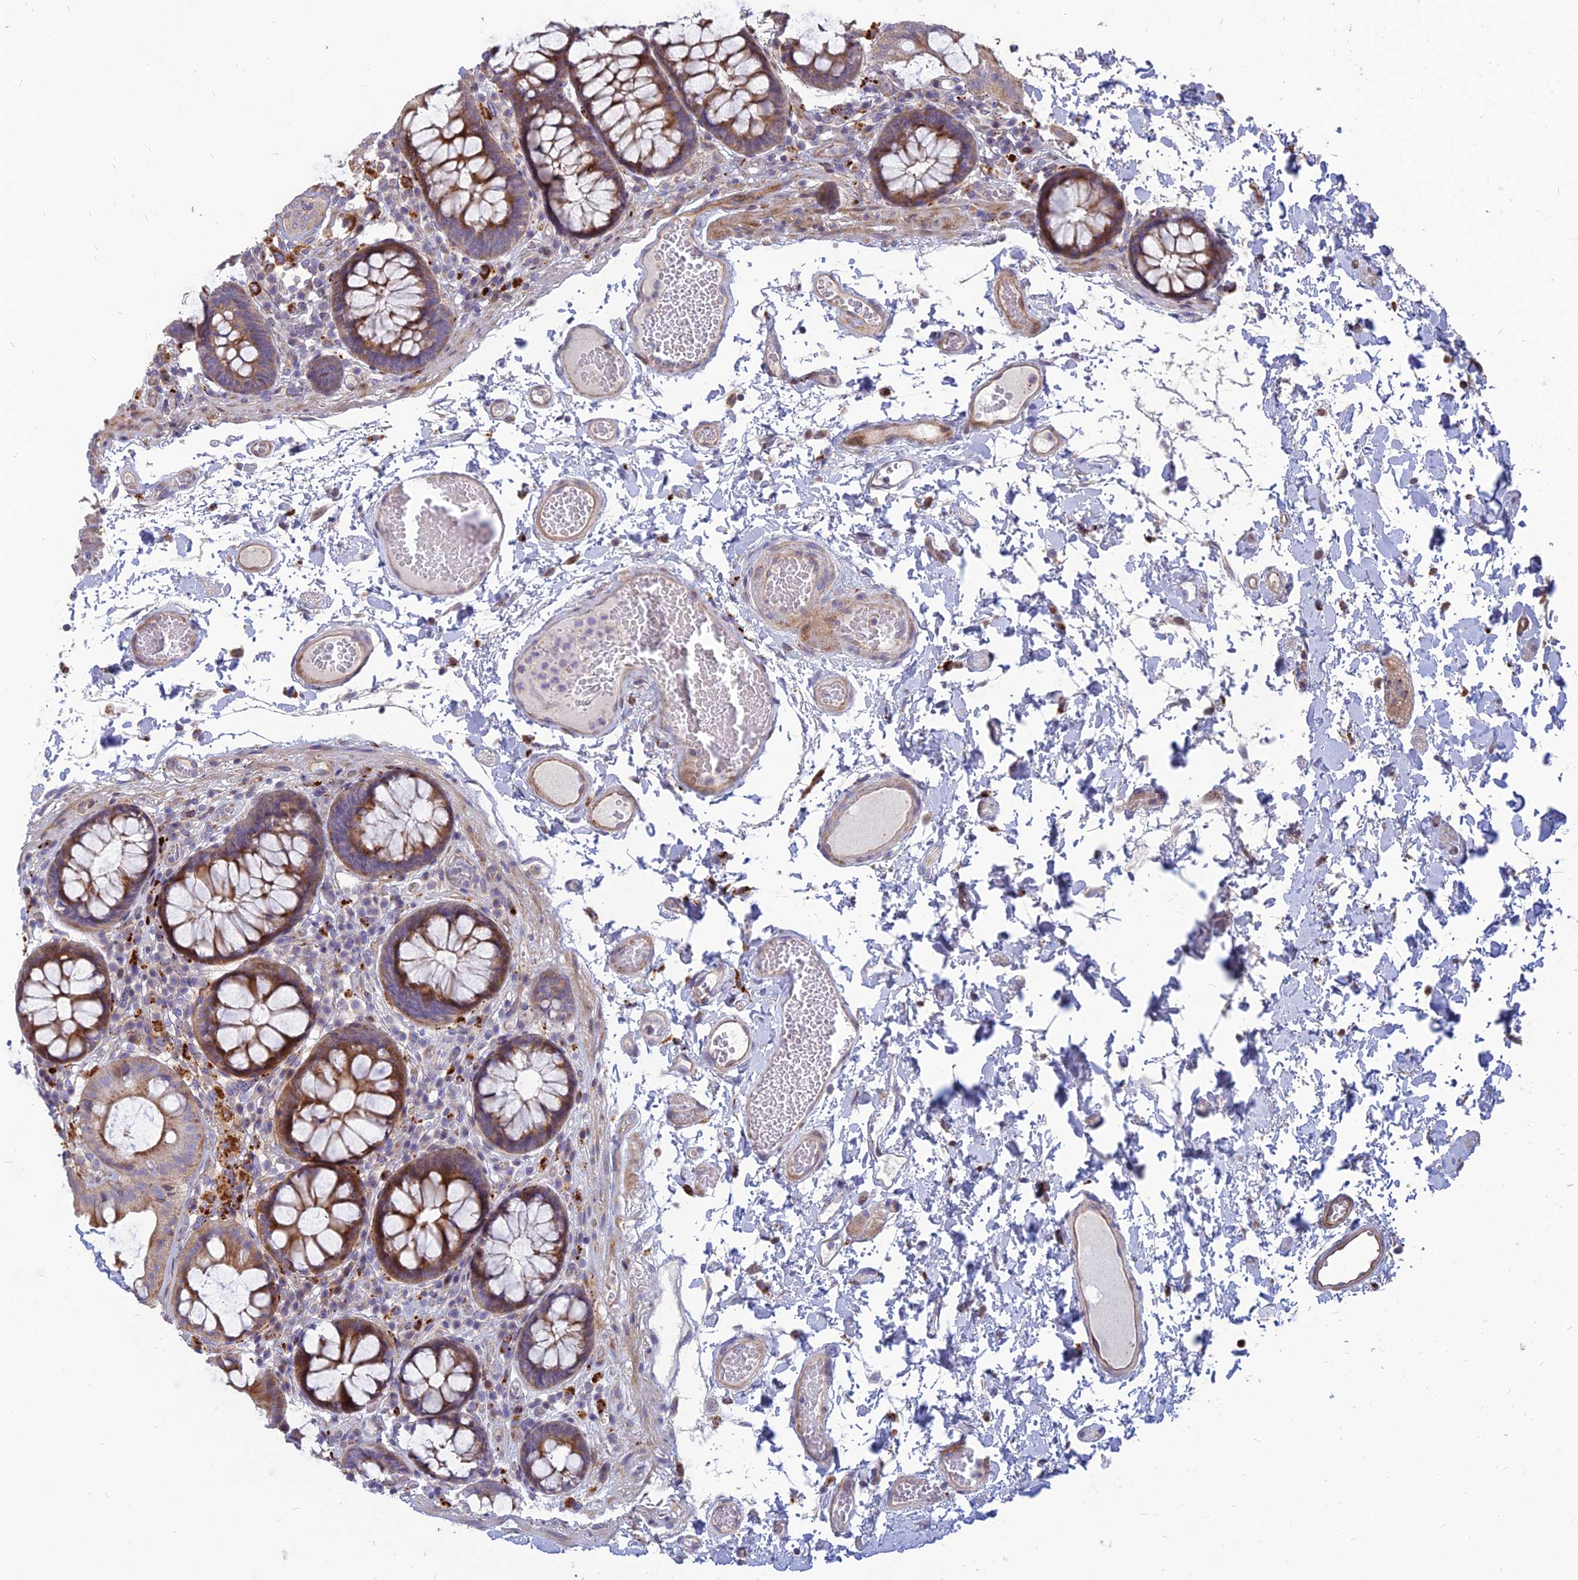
{"staining": {"intensity": "weak", "quantity": "25%-75%", "location": "cytoplasmic/membranous"}, "tissue": "colon", "cell_type": "Endothelial cells", "image_type": "normal", "snomed": [{"axis": "morphology", "description": "Normal tissue, NOS"}, {"axis": "topography", "description": "Colon"}], "caption": "This photomicrograph exhibits unremarkable colon stained with immunohistochemistry to label a protein in brown. The cytoplasmic/membranous of endothelial cells show weak positivity for the protein. Nuclei are counter-stained blue.", "gene": "ST3GAL6", "patient": {"sex": "male", "age": 84}}